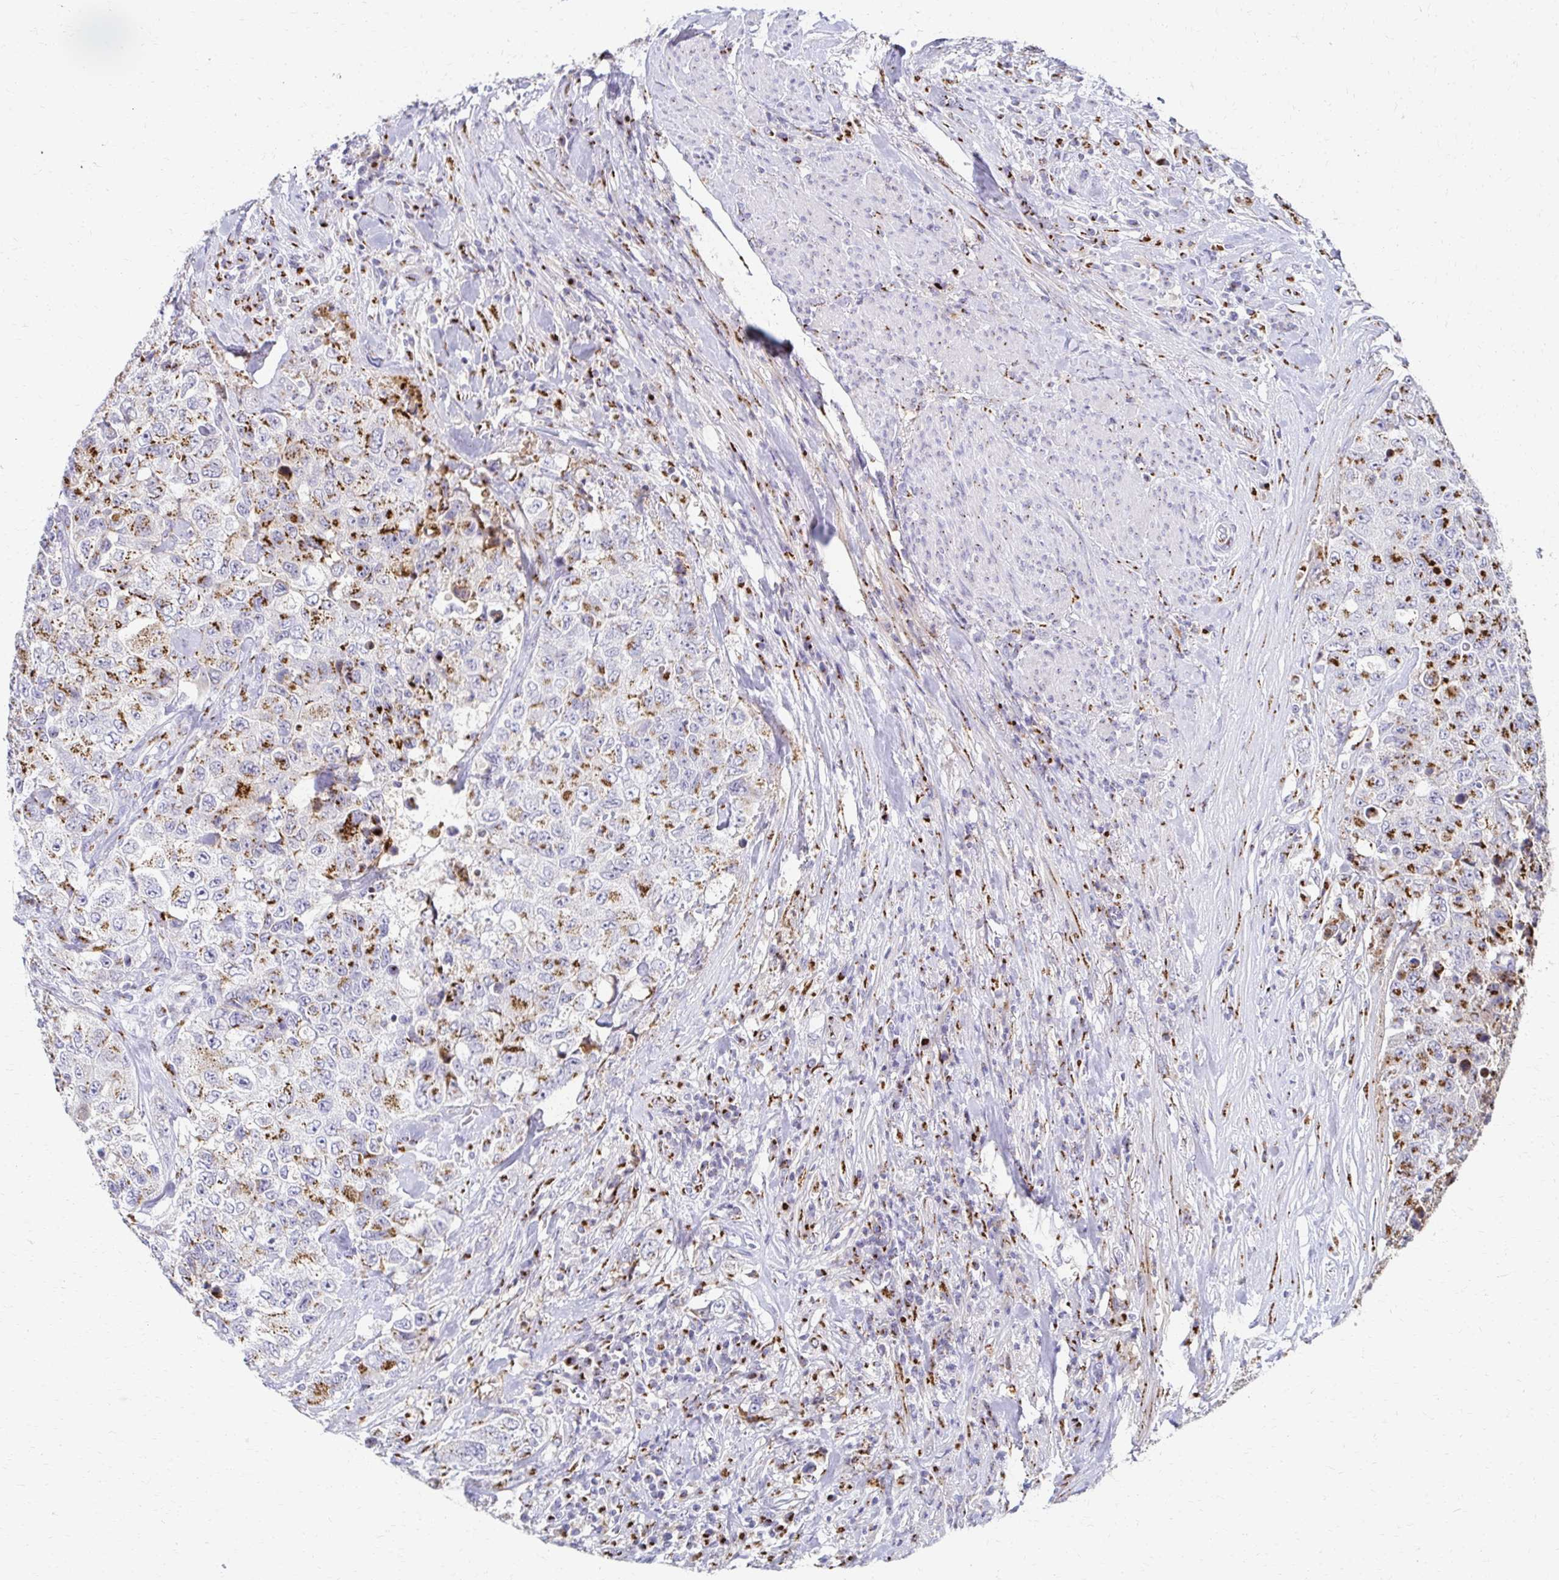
{"staining": {"intensity": "moderate", "quantity": "25%-75%", "location": "cytoplasmic/membranous"}, "tissue": "urothelial cancer", "cell_type": "Tumor cells", "image_type": "cancer", "snomed": [{"axis": "morphology", "description": "Urothelial carcinoma, High grade"}, {"axis": "topography", "description": "Urinary bladder"}], "caption": "Protein staining reveals moderate cytoplasmic/membranous expression in approximately 25%-75% of tumor cells in urothelial carcinoma (high-grade).", "gene": "TM9SF1", "patient": {"sex": "female", "age": 78}}